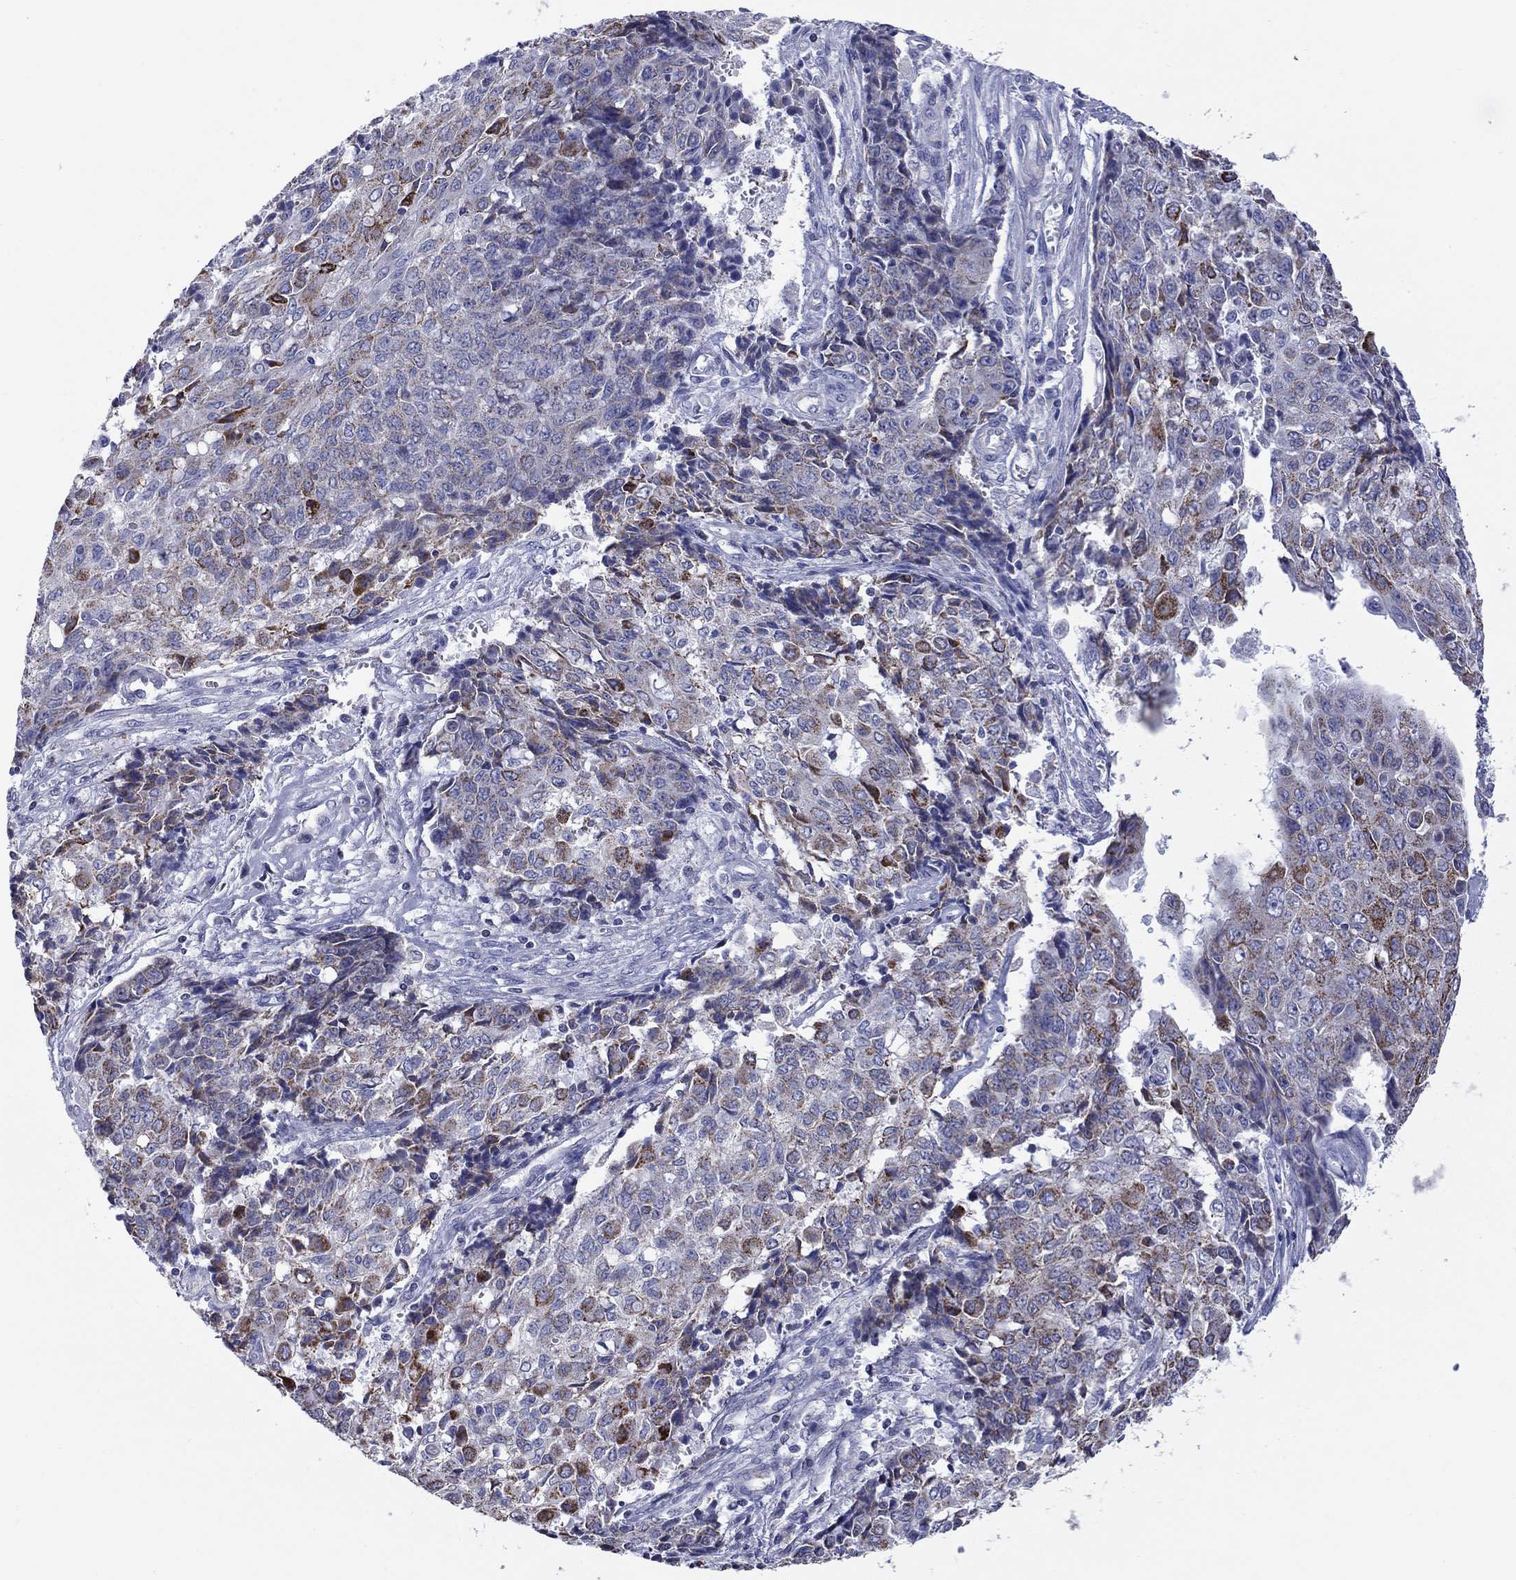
{"staining": {"intensity": "moderate", "quantity": "<25%", "location": "cytoplasmic/membranous"}, "tissue": "ovarian cancer", "cell_type": "Tumor cells", "image_type": "cancer", "snomed": [{"axis": "morphology", "description": "Carcinoma, endometroid"}, {"axis": "topography", "description": "Ovary"}], "caption": "A histopathology image of endometroid carcinoma (ovarian) stained for a protein shows moderate cytoplasmic/membranous brown staining in tumor cells.", "gene": "ACADSB", "patient": {"sex": "female", "age": 42}}